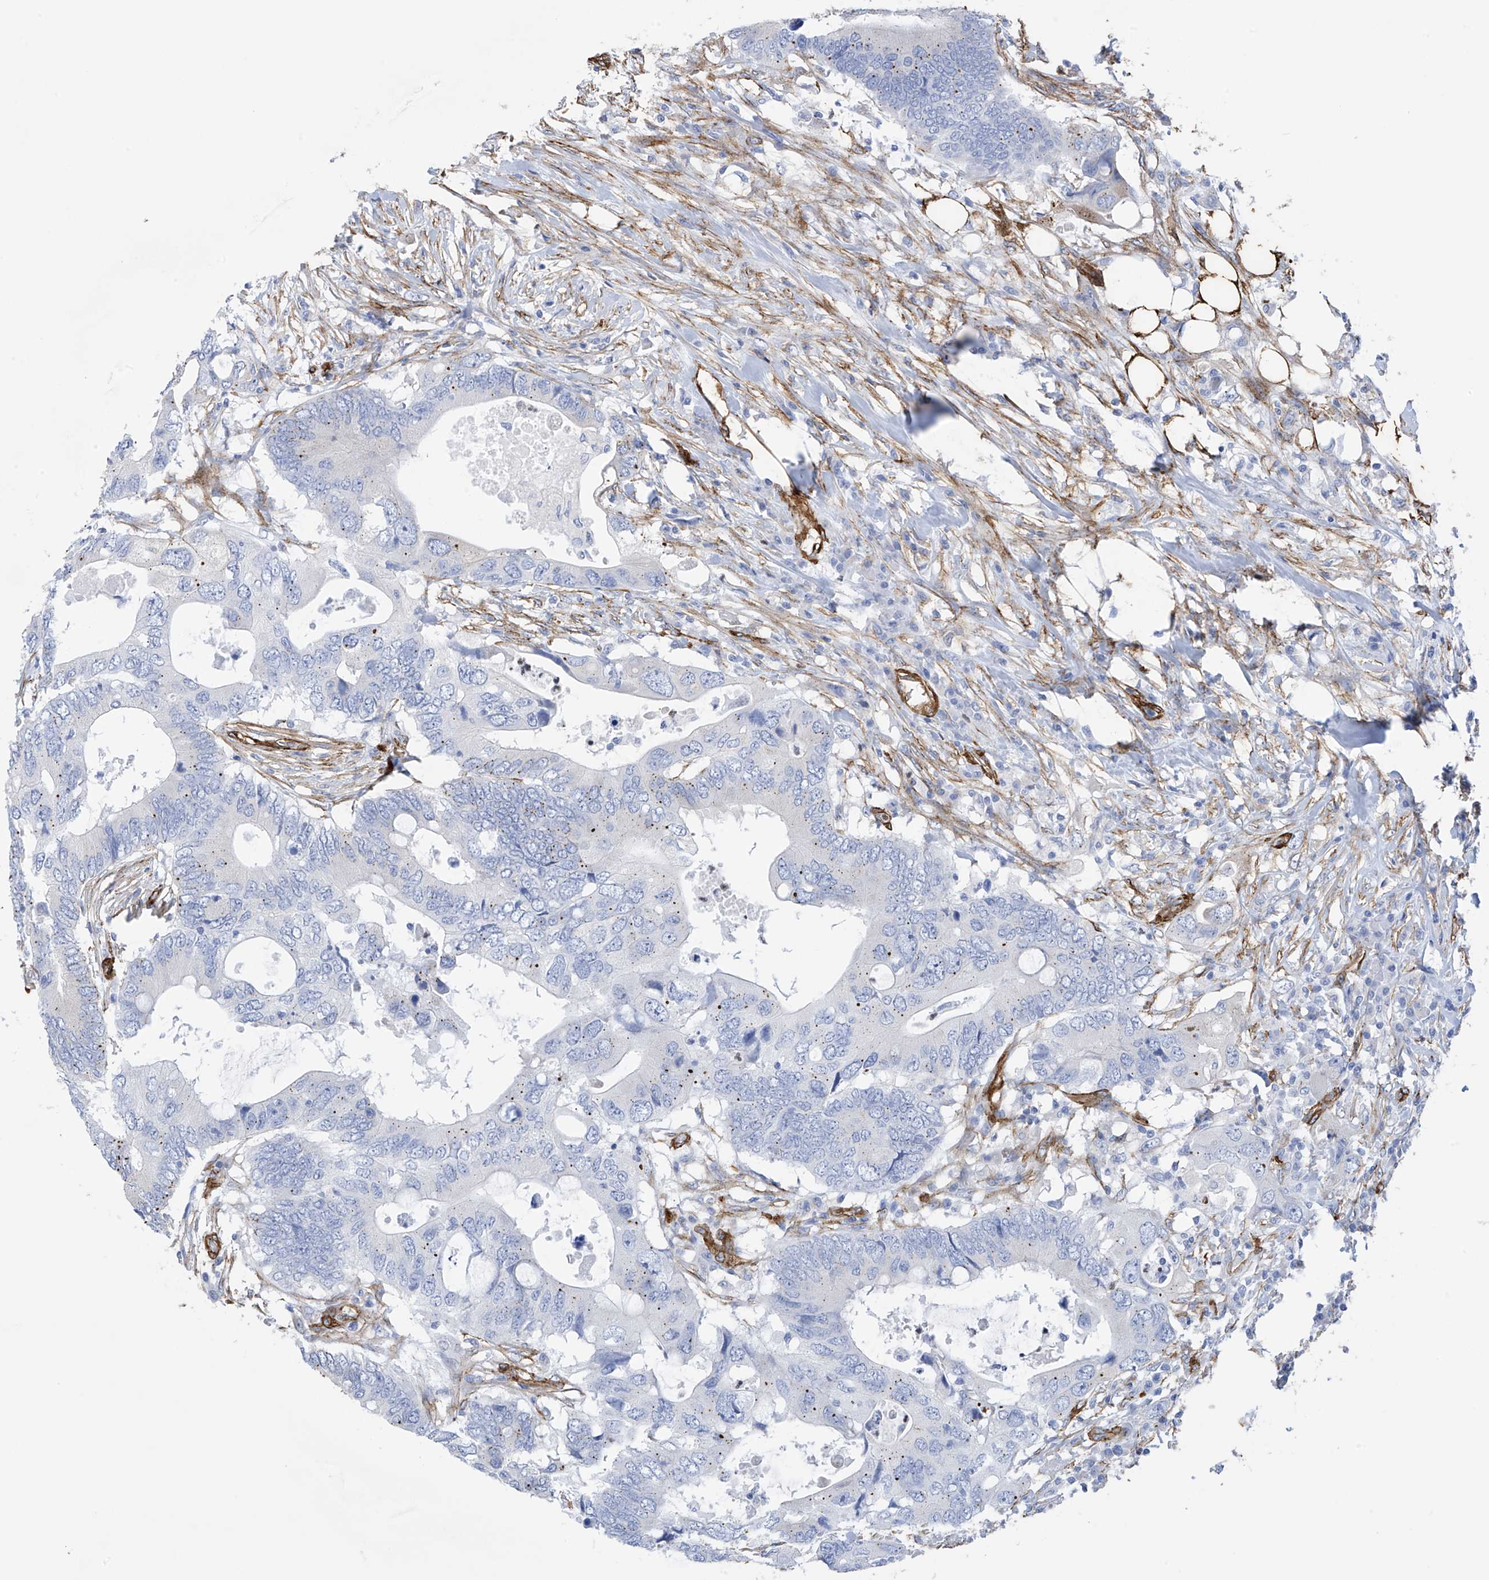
{"staining": {"intensity": "negative", "quantity": "none", "location": "none"}, "tissue": "colorectal cancer", "cell_type": "Tumor cells", "image_type": "cancer", "snomed": [{"axis": "morphology", "description": "Adenocarcinoma, NOS"}, {"axis": "topography", "description": "Colon"}], "caption": "The immunohistochemistry (IHC) photomicrograph has no significant positivity in tumor cells of colorectal adenocarcinoma tissue.", "gene": "UBTD1", "patient": {"sex": "male", "age": 71}}